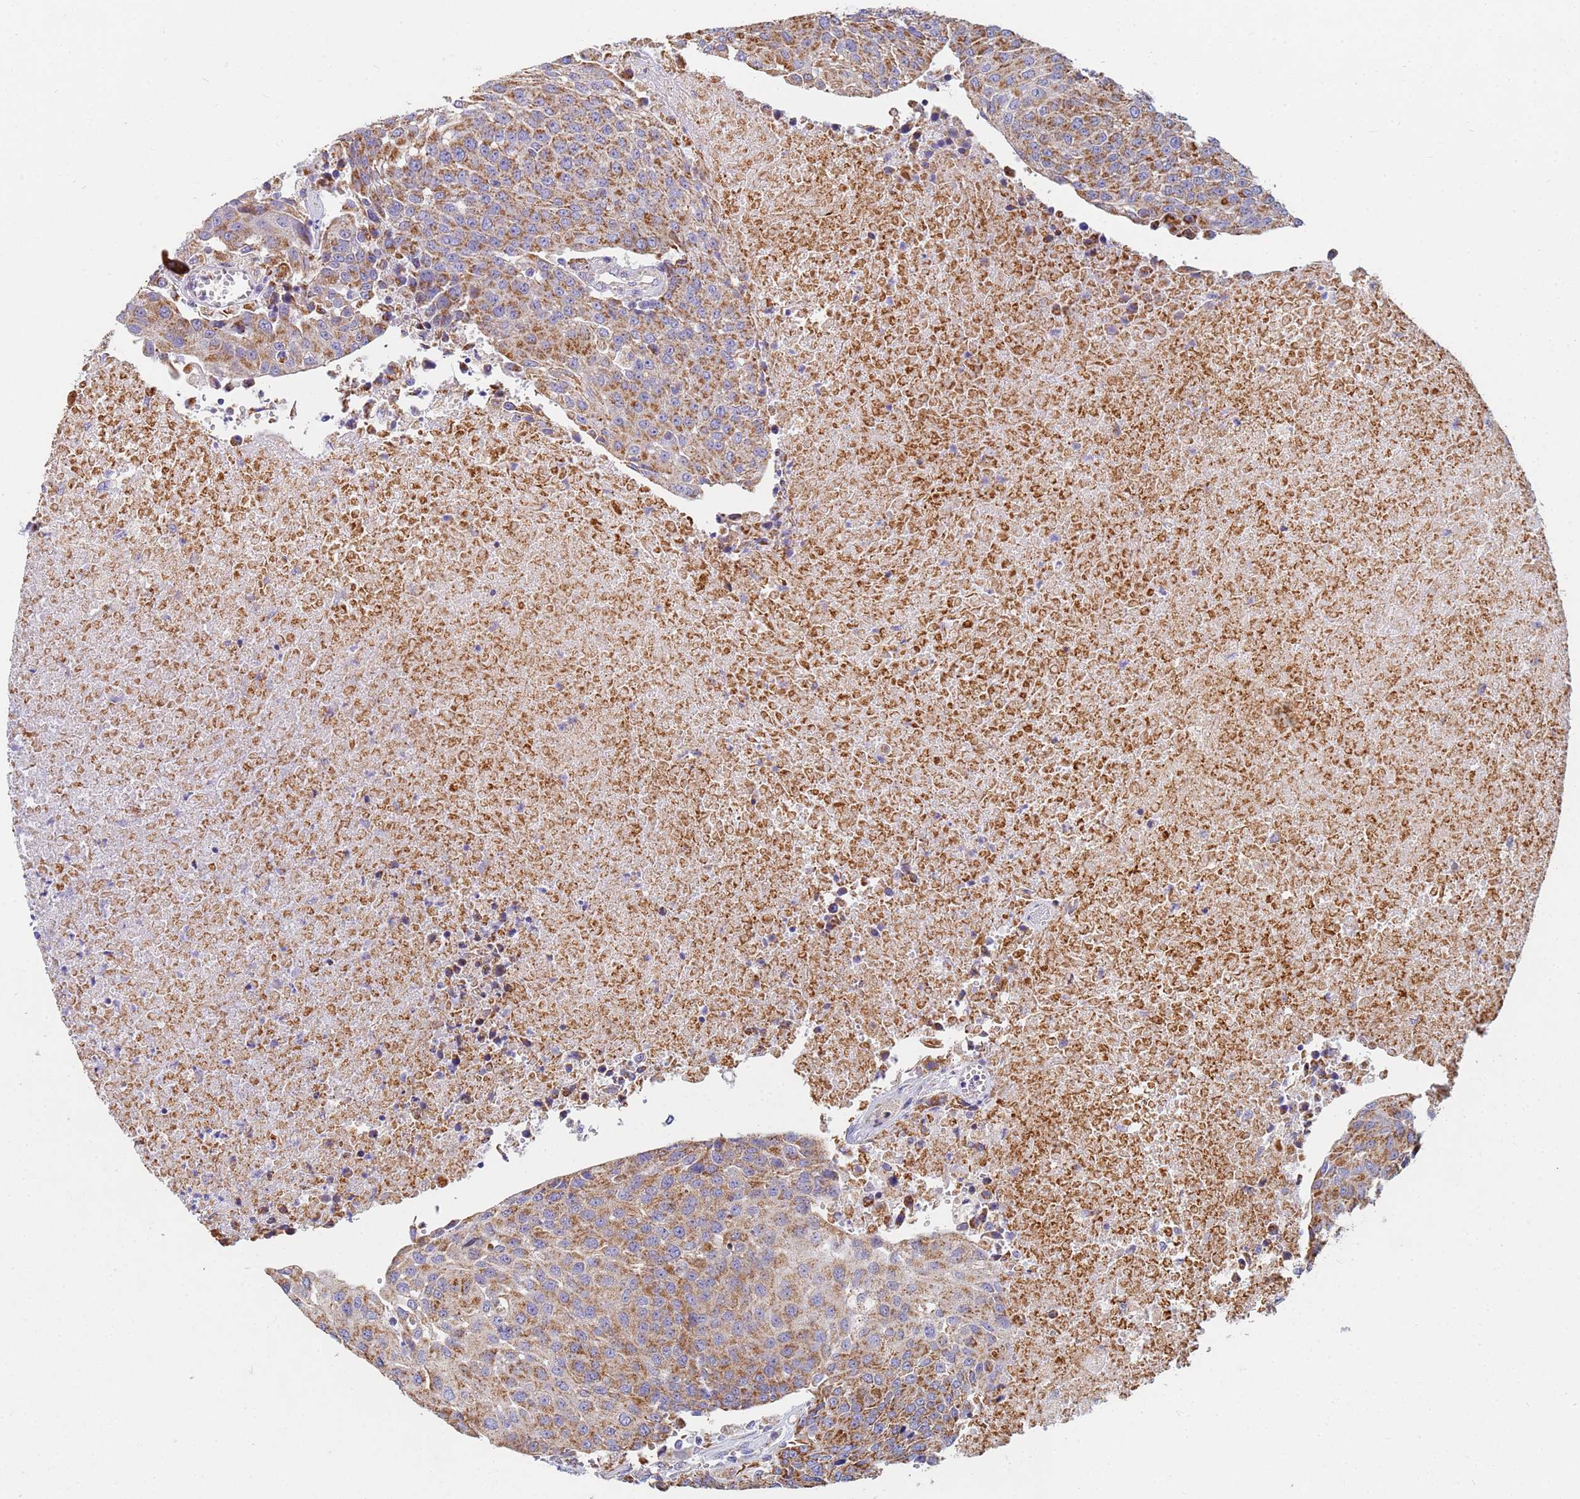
{"staining": {"intensity": "moderate", "quantity": ">75%", "location": "cytoplasmic/membranous"}, "tissue": "urothelial cancer", "cell_type": "Tumor cells", "image_type": "cancer", "snomed": [{"axis": "morphology", "description": "Urothelial carcinoma, High grade"}, {"axis": "topography", "description": "Urinary bladder"}], "caption": "Urothelial carcinoma (high-grade) was stained to show a protein in brown. There is medium levels of moderate cytoplasmic/membranous positivity in about >75% of tumor cells.", "gene": "UQCRH", "patient": {"sex": "female", "age": 85}}